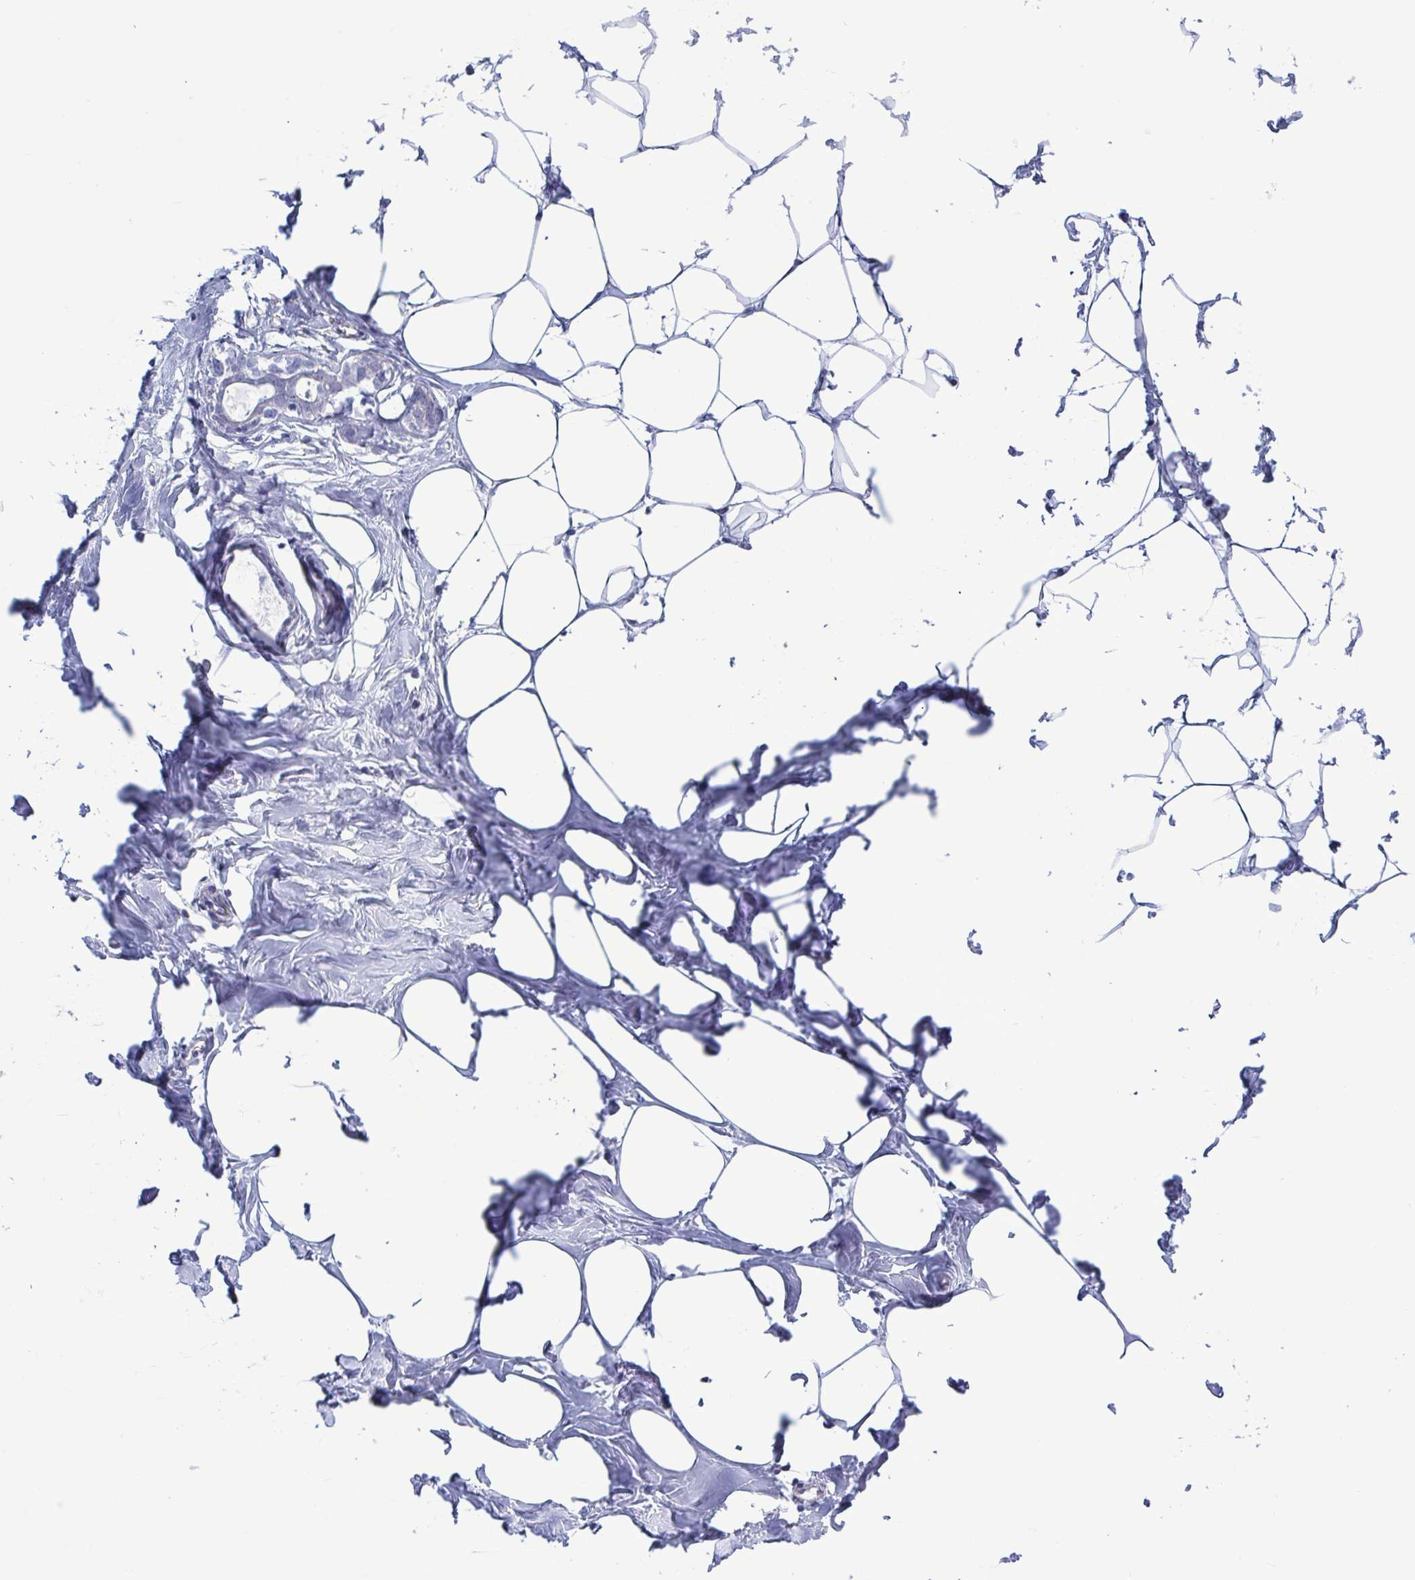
{"staining": {"intensity": "negative", "quantity": "none", "location": "none"}, "tissue": "breast", "cell_type": "Adipocytes", "image_type": "normal", "snomed": [{"axis": "morphology", "description": "Normal tissue, NOS"}, {"axis": "topography", "description": "Breast"}], "caption": "Immunohistochemistry photomicrograph of benign breast stained for a protein (brown), which shows no staining in adipocytes.", "gene": "TEX12", "patient": {"sex": "female", "age": 27}}